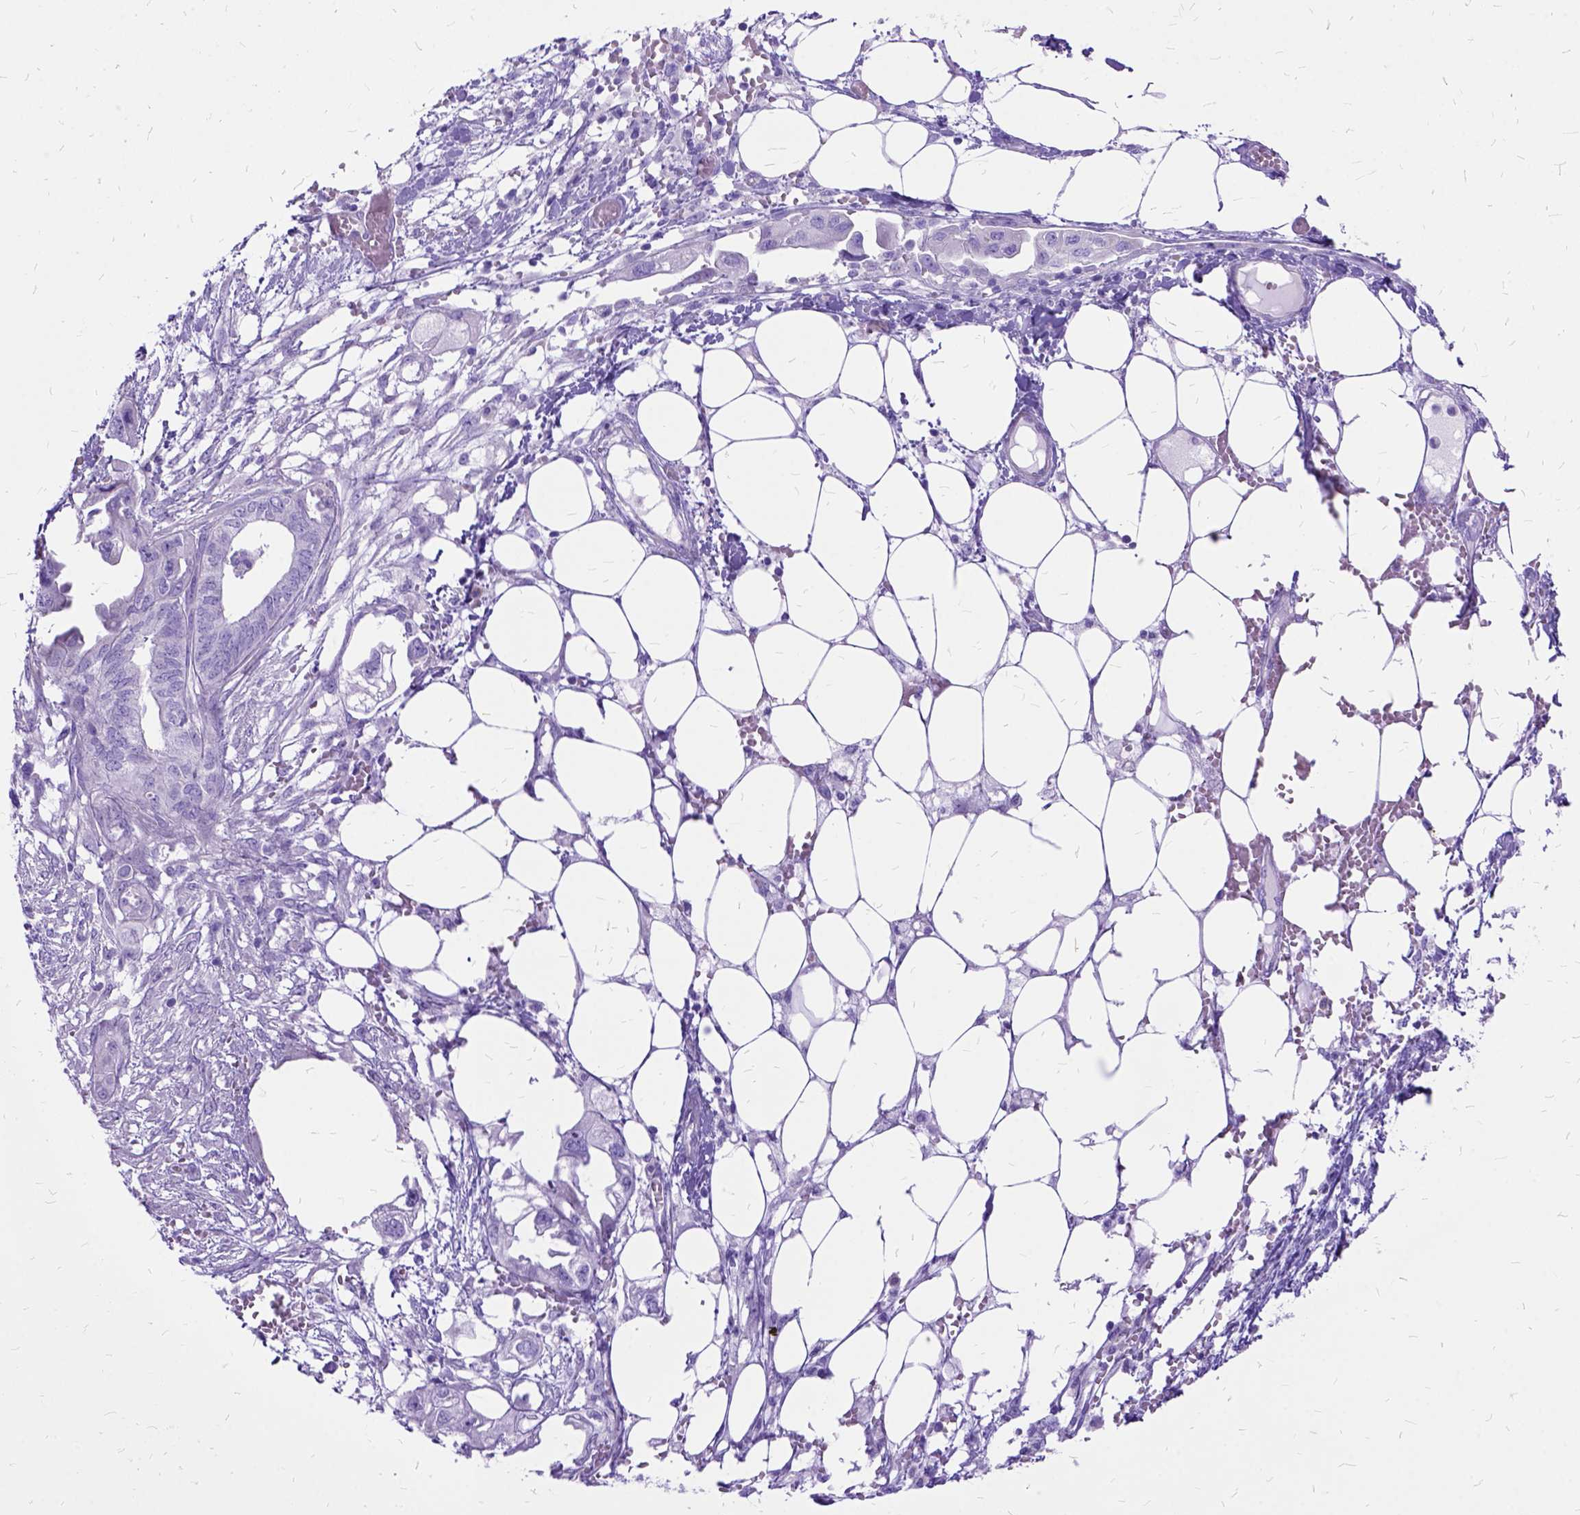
{"staining": {"intensity": "negative", "quantity": "none", "location": "none"}, "tissue": "endometrial cancer", "cell_type": "Tumor cells", "image_type": "cancer", "snomed": [{"axis": "morphology", "description": "Adenocarcinoma, NOS"}, {"axis": "morphology", "description": "Adenocarcinoma, metastatic, NOS"}, {"axis": "topography", "description": "Adipose tissue"}, {"axis": "topography", "description": "Endometrium"}], "caption": "High magnification brightfield microscopy of endometrial cancer (metastatic adenocarcinoma) stained with DAB (brown) and counterstained with hematoxylin (blue): tumor cells show no significant staining.", "gene": "ARL9", "patient": {"sex": "female", "age": 67}}